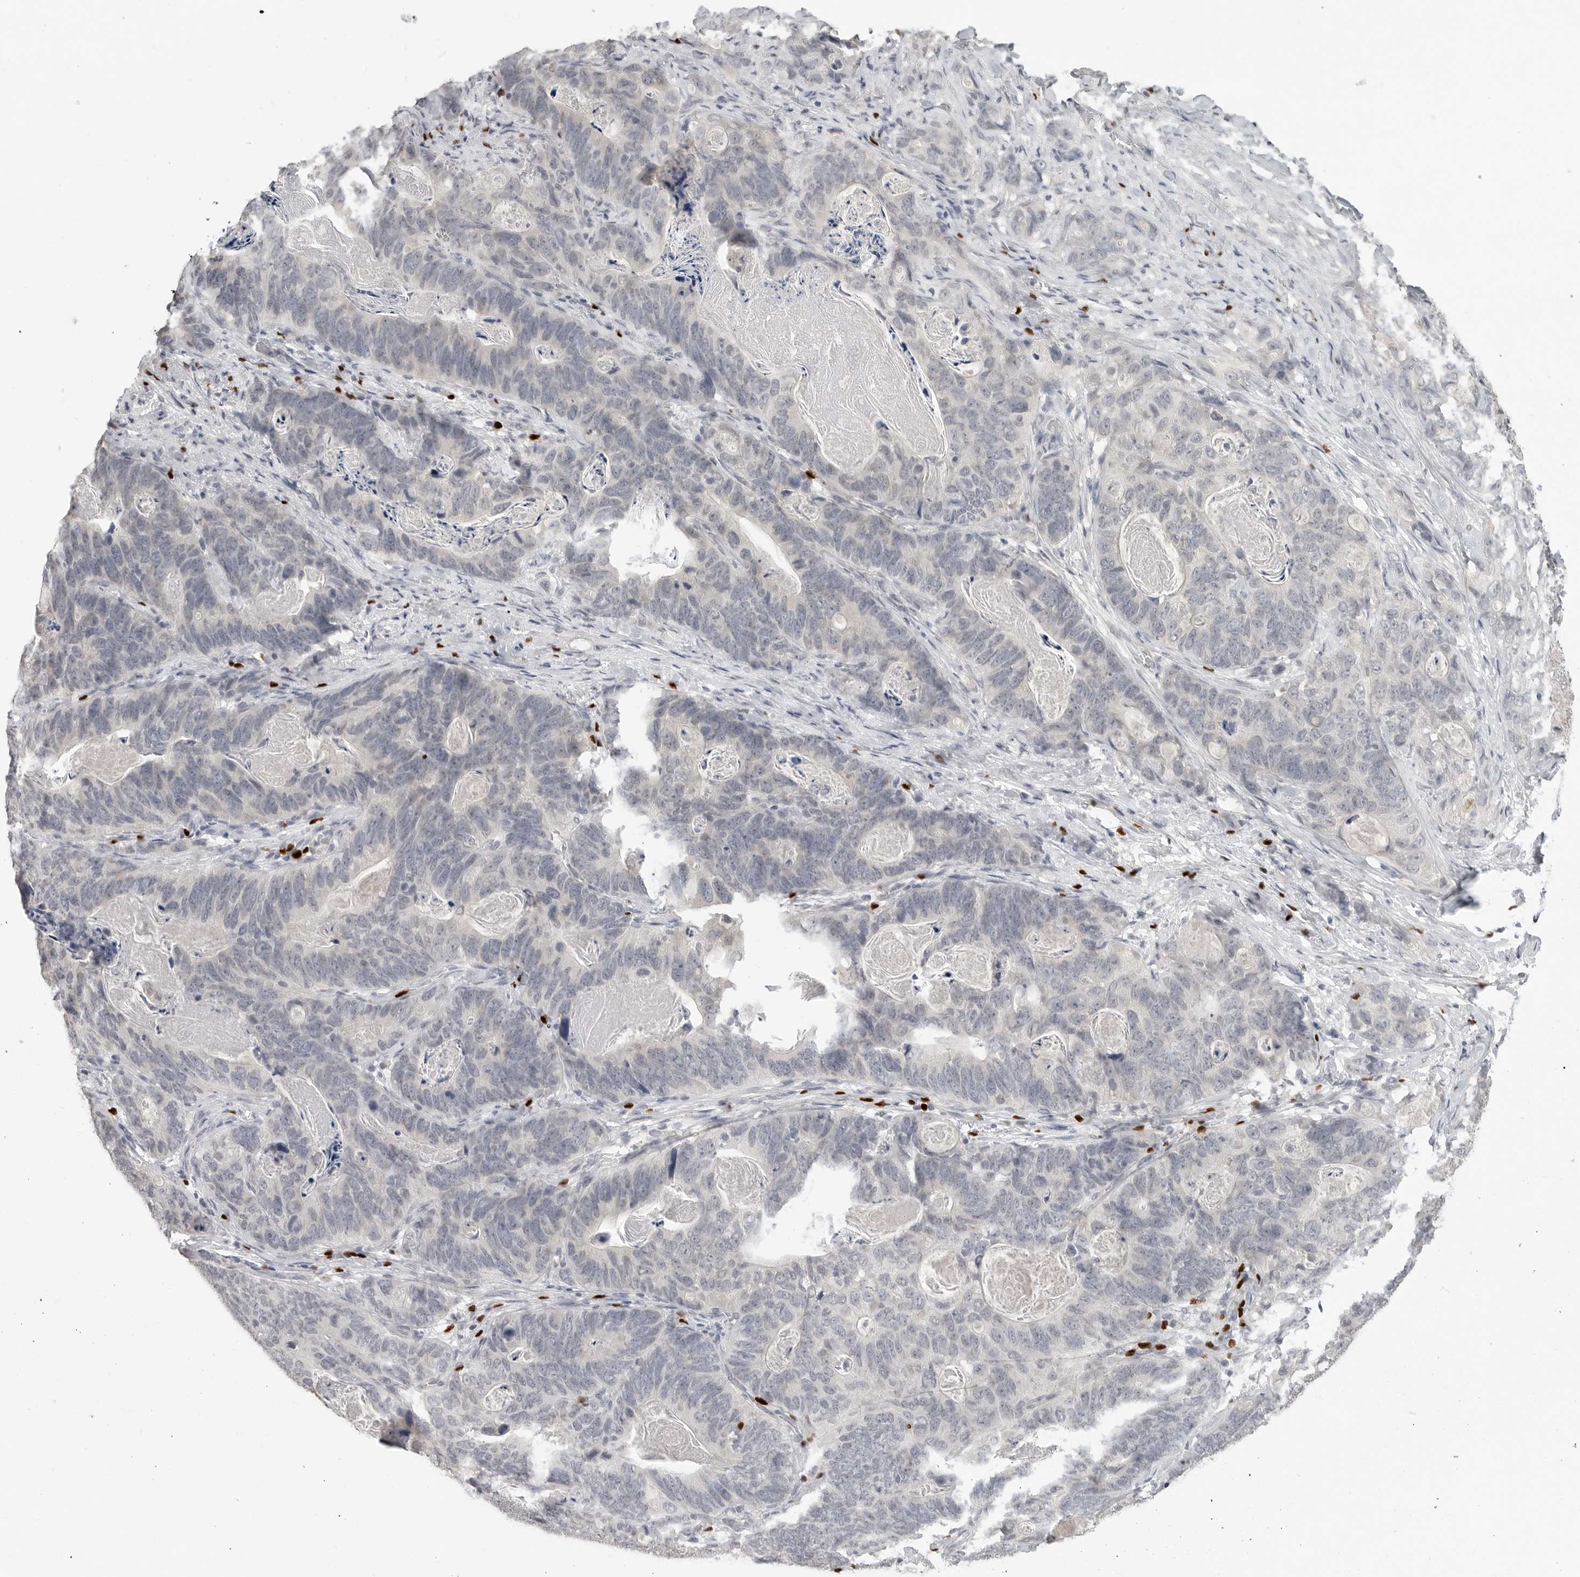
{"staining": {"intensity": "negative", "quantity": "none", "location": "none"}, "tissue": "stomach cancer", "cell_type": "Tumor cells", "image_type": "cancer", "snomed": [{"axis": "morphology", "description": "Normal tissue, NOS"}, {"axis": "morphology", "description": "Adenocarcinoma, NOS"}, {"axis": "topography", "description": "Stomach"}], "caption": "Tumor cells show no significant protein expression in stomach cancer (adenocarcinoma).", "gene": "FOXP3", "patient": {"sex": "female", "age": 89}}